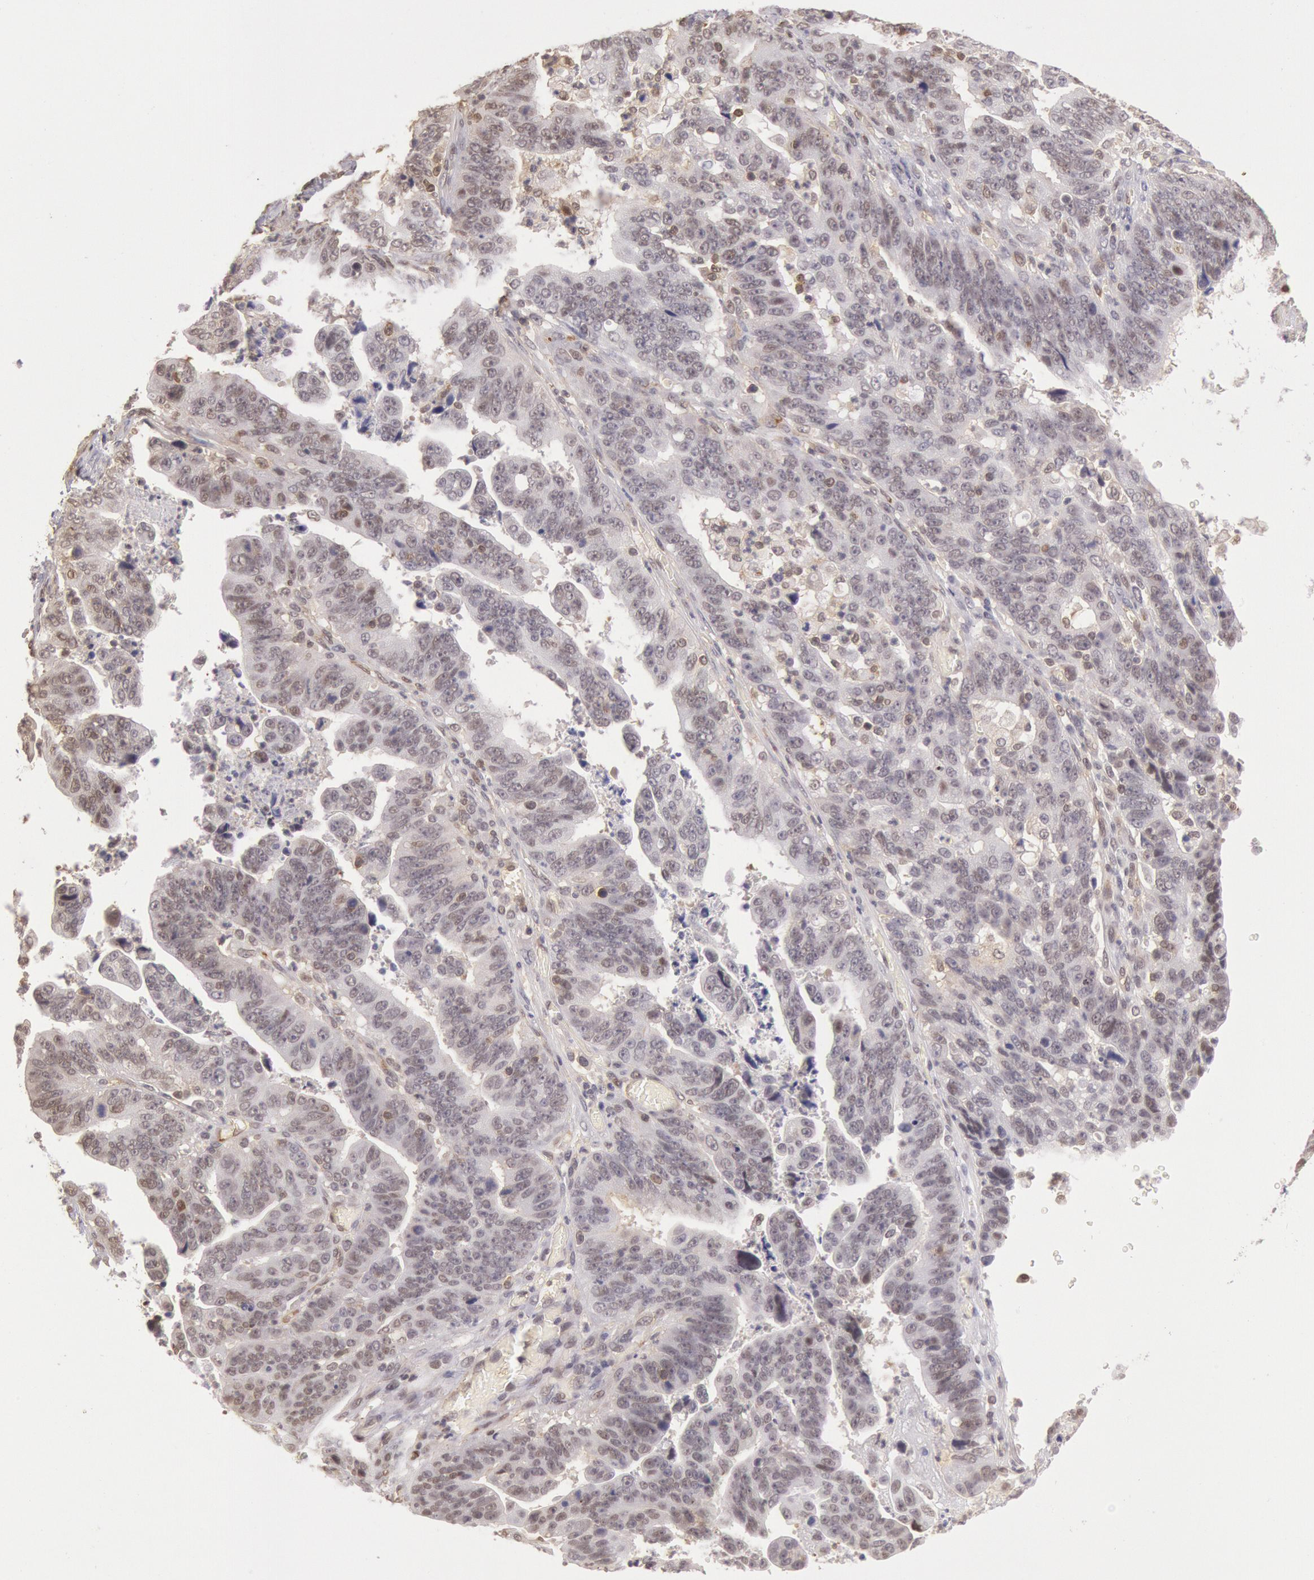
{"staining": {"intensity": "weak", "quantity": "<25%", "location": "nuclear"}, "tissue": "stomach cancer", "cell_type": "Tumor cells", "image_type": "cancer", "snomed": [{"axis": "morphology", "description": "Adenocarcinoma, NOS"}, {"axis": "topography", "description": "Stomach, upper"}], "caption": "A high-resolution image shows IHC staining of stomach cancer (adenocarcinoma), which exhibits no significant staining in tumor cells. (DAB (3,3'-diaminobenzidine) immunohistochemistry, high magnification).", "gene": "HIF1A", "patient": {"sex": "female", "age": 50}}